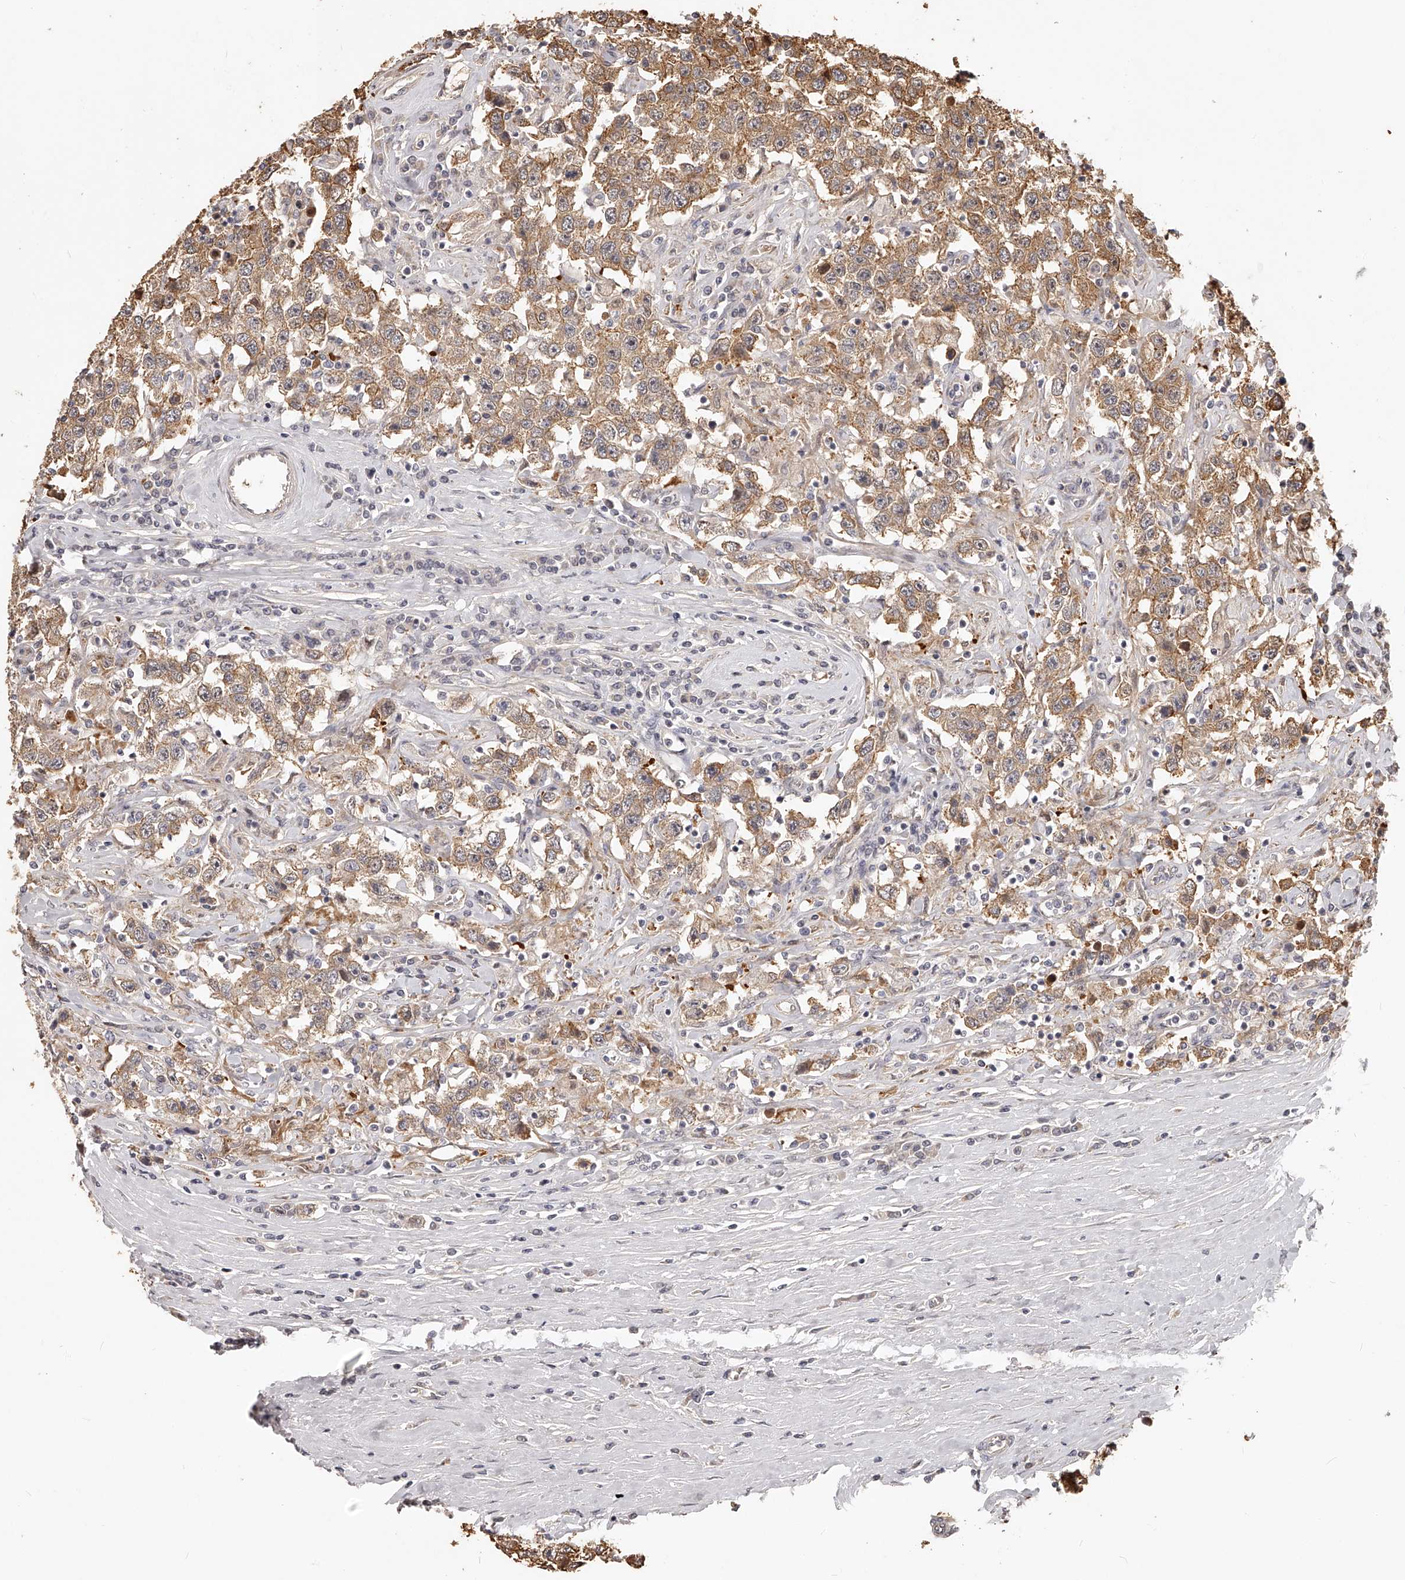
{"staining": {"intensity": "moderate", "quantity": ">75%", "location": "cytoplasmic/membranous"}, "tissue": "testis cancer", "cell_type": "Tumor cells", "image_type": "cancer", "snomed": [{"axis": "morphology", "description": "Seminoma, NOS"}, {"axis": "topography", "description": "Testis"}], "caption": "An image of human testis cancer (seminoma) stained for a protein shows moderate cytoplasmic/membranous brown staining in tumor cells. Using DAB (3,3'-diaminobenzidine) (brown) and hematoxylin (blue) stains, captured at high magnification using brightfield microscopy.", "gene": "ZNF582", "patient": {"sex": "male", "age": 41}}